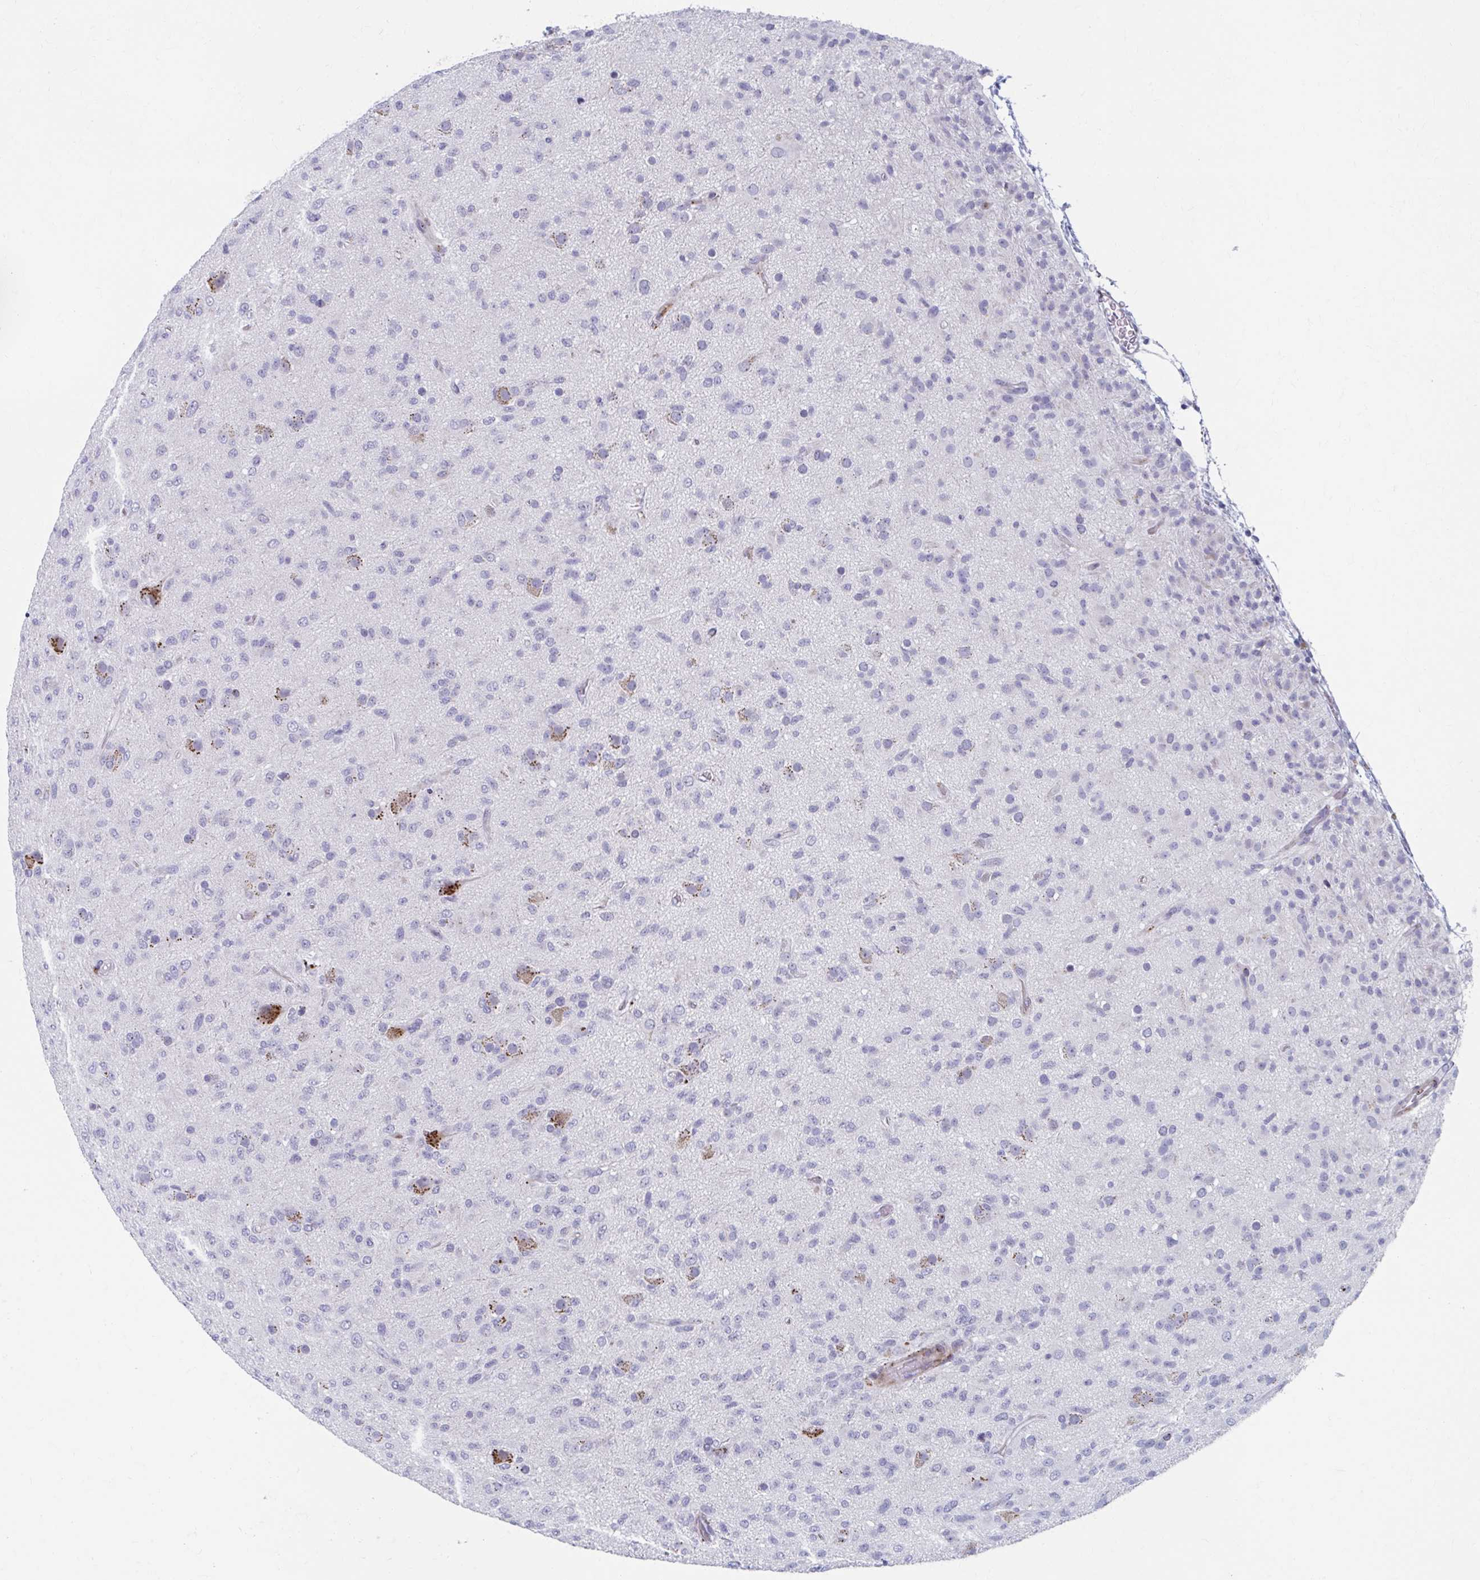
{"staining": {"intensity": "negative", "quantity": "none", "location": "none"}, "tissue": "glioma", "cell_type": "Tumor cells", "image_type": "cancer", "snomed": [{"axis": "morphology", "description": "Glioma, malignant, Low grade"}, {"axis": "topography", "description": "Brain"}], "caption": "A micrograph of human malignant glioma (low-grade) is negative for staining in tumor cells.", "gene": "OLFM2", "patient": {"sex": "male", "age": 65}}